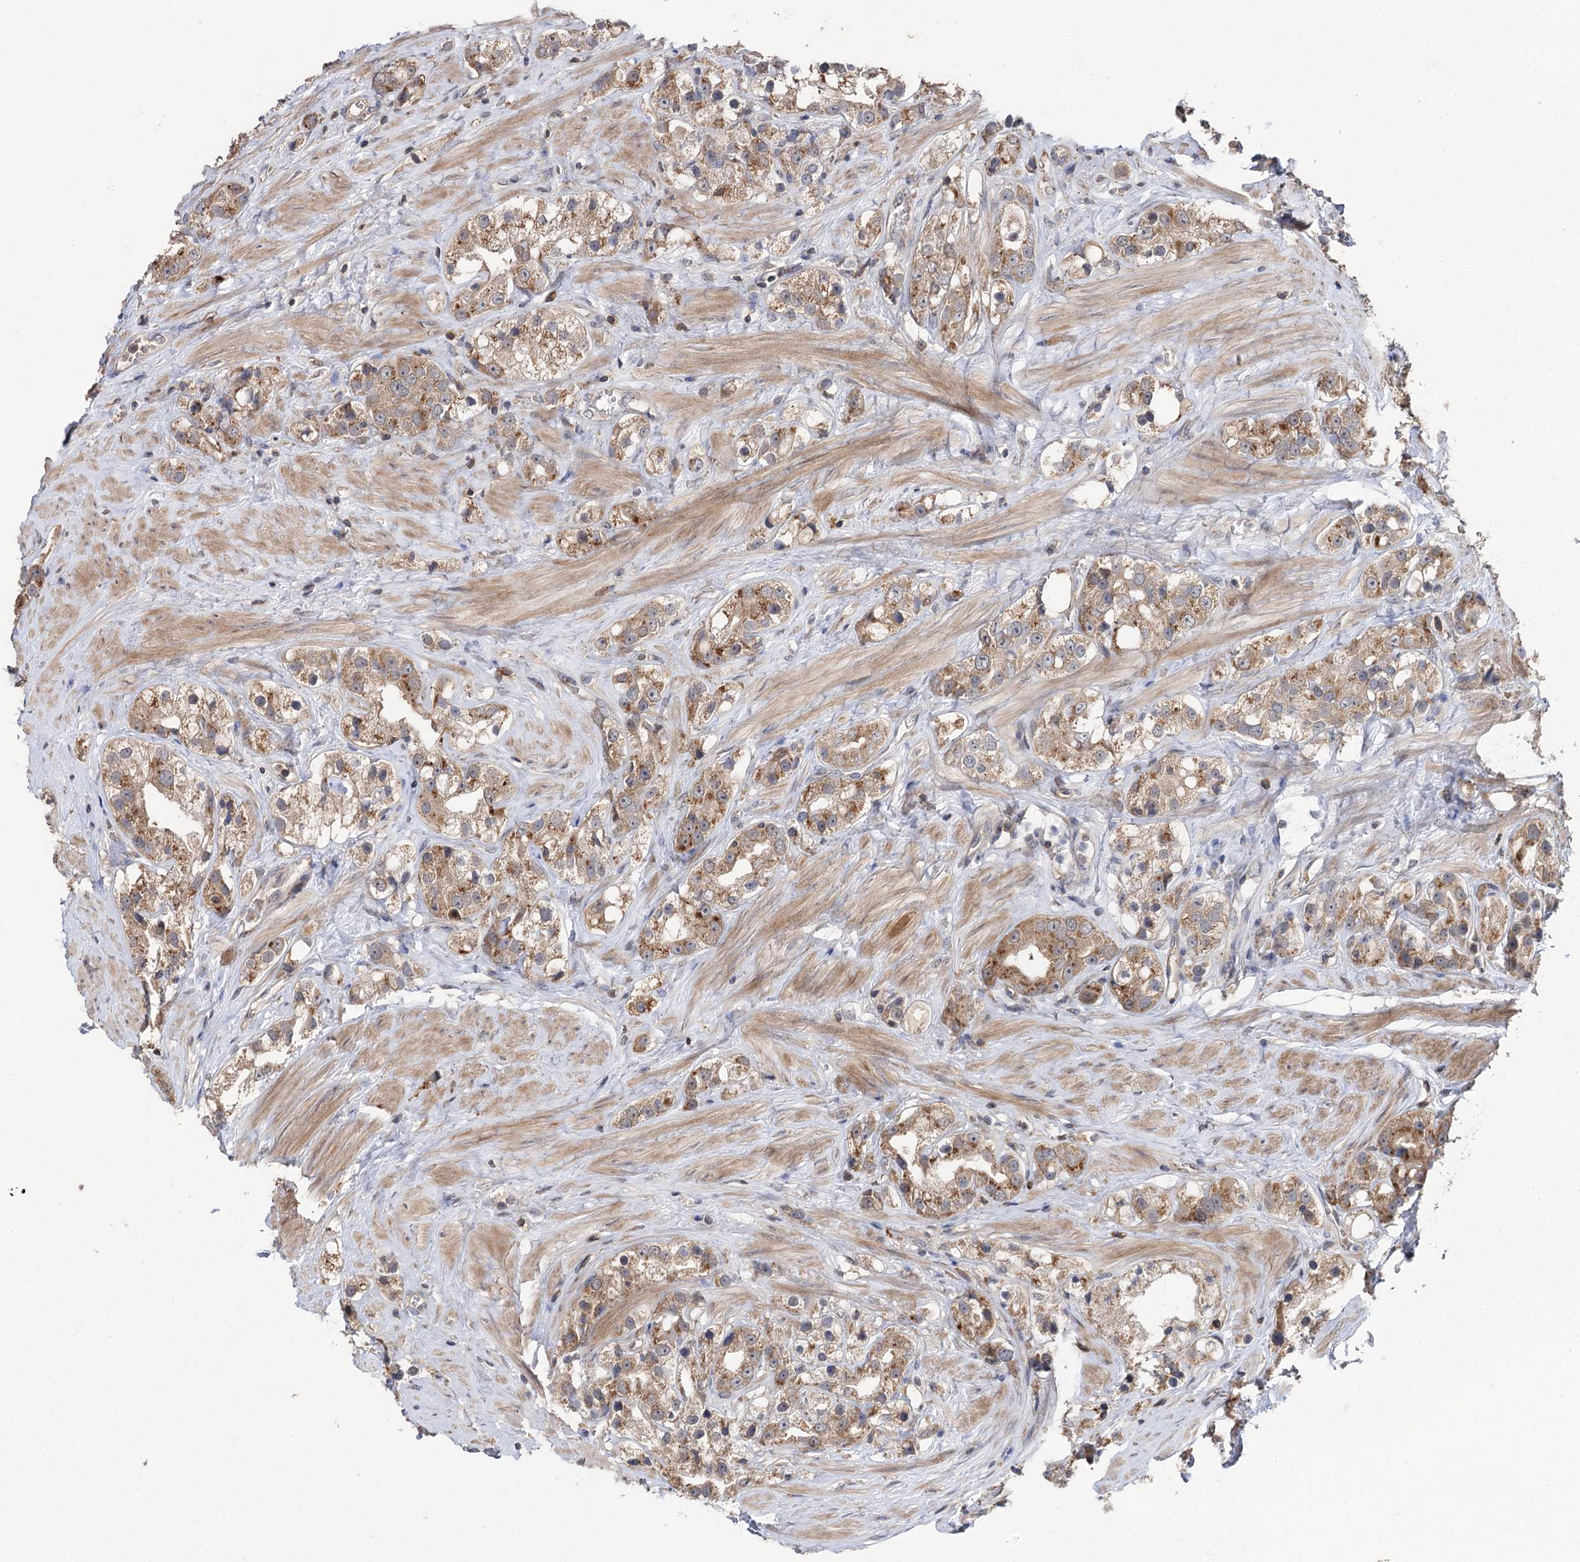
{"staining": {"intensity": "moderate", "quantity": "25%-75%", "location": "cytoplasmic/membranous"}, "tissue": "prostate cancer", "cell_type": "Tumor cells", "image_type": "cancer", "snomed": [{"axis": "morphology", "description": "Adenocarcinoma, NOS"}, {"axis": "topography", "description": "Prostate"}], "caption": "Moderate cytoplasmic/membranous positivity for a protein is identified in about 25%-75% of tumor cells of prostate adenocarcinoma using immunohistochemistry (IHC).", "gene": "STX6", "patient": {"sex": "male", "age": 79}}